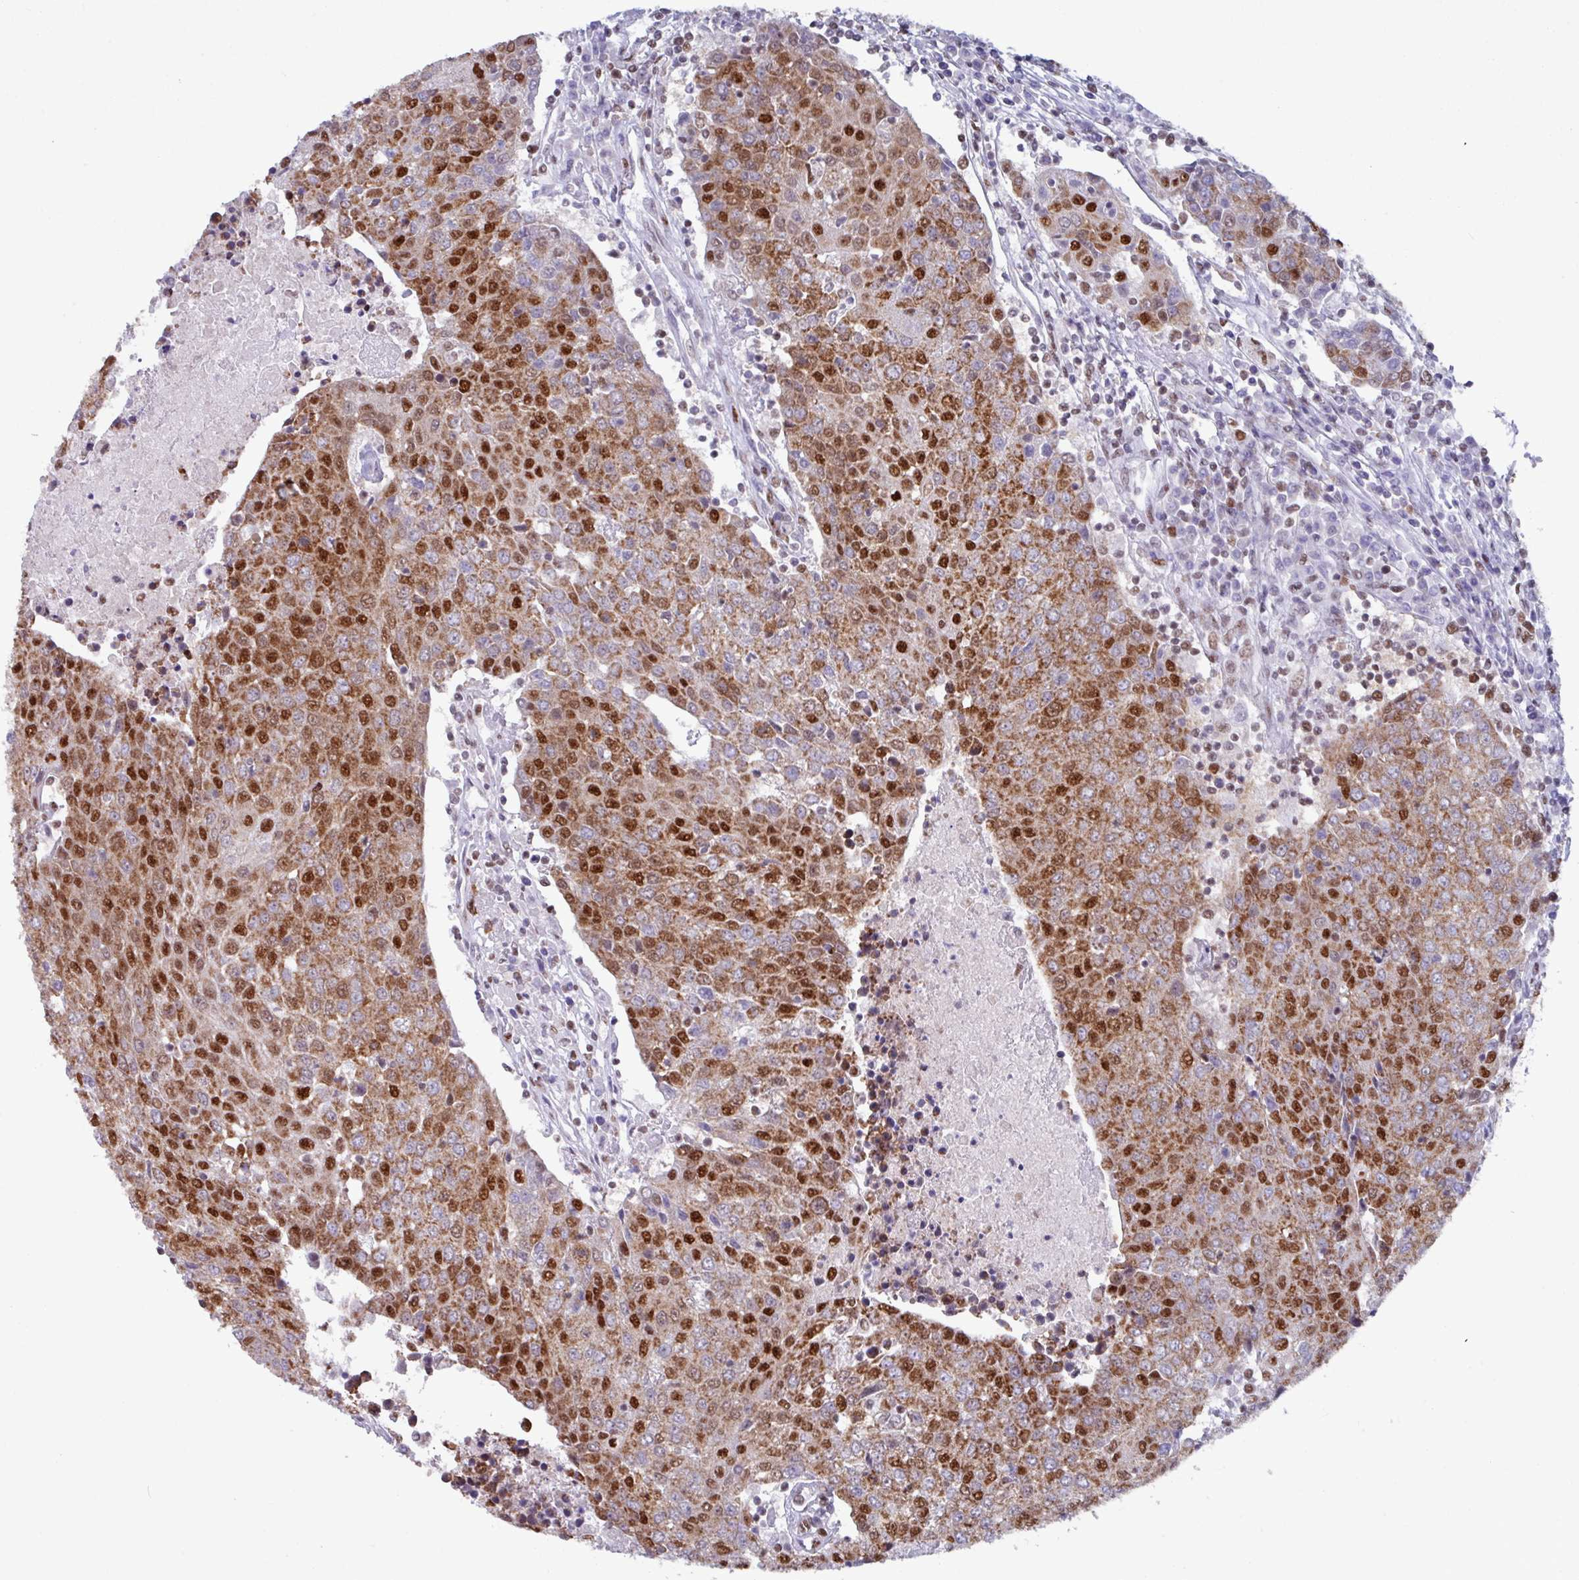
{"staining": {"intensity": "moderate", "quantity": ">75%", "location": "cytoplasmic/membranous,nuclear"}, "tissue": "urothelial cancer", "cell_type": "Tumor cells", "image_type": "cancer", "snomed": [{"axis": "morphology", "description": "Urothelial carcinoma, High grade"}, {"axis": "topography", "description": "Urinary bladder"}], "caption": "High-grade urothelial carcinoma stained for a protein demonstrates moderate cytoplasmic/membranous and nuclear positivity in tumor cells.", "gene": "PUF60", "patient": {"sex": "female", "age": 85}}